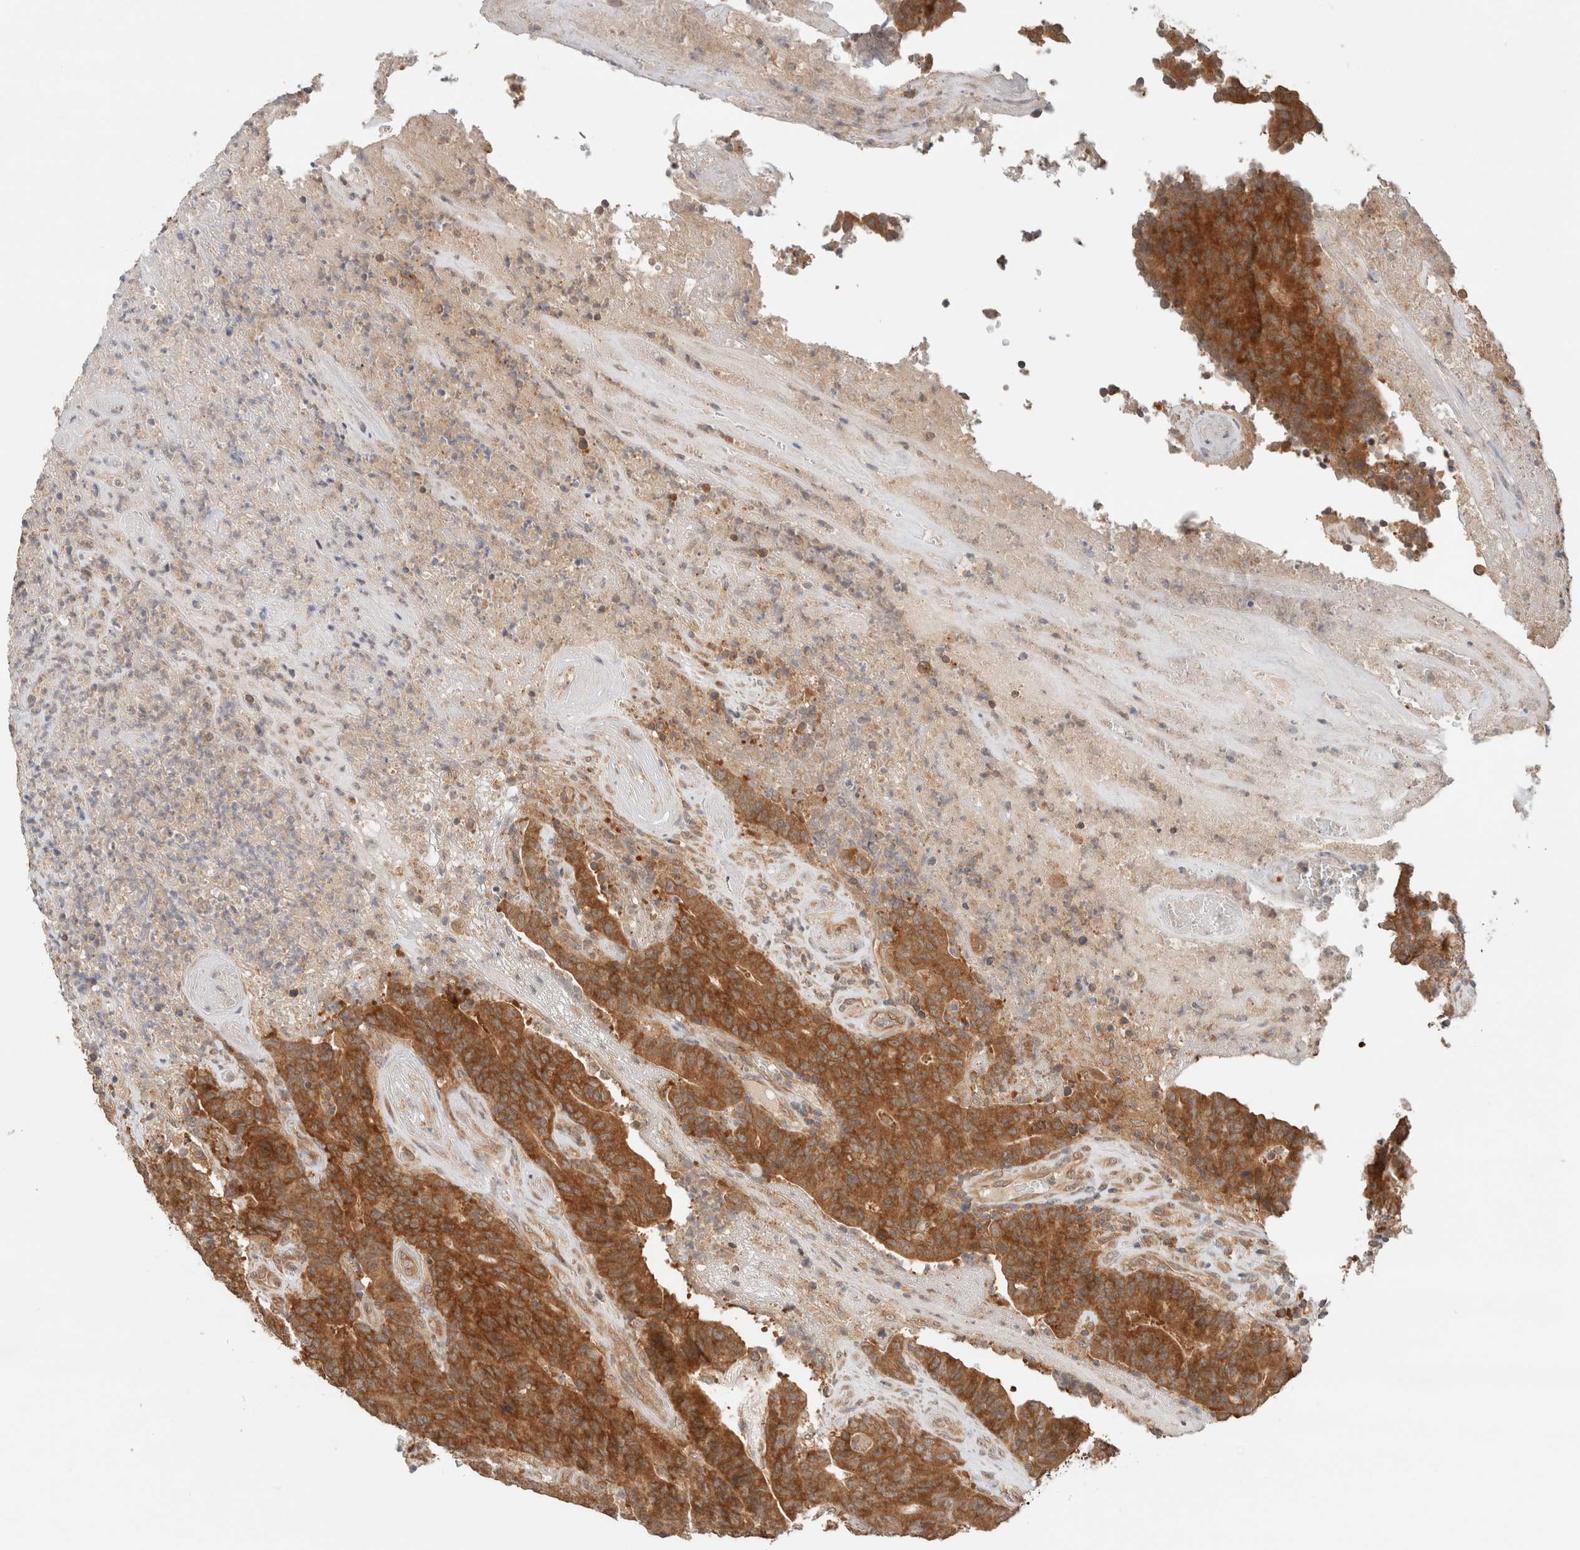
{"staining": {"intensity": "strong", "quantity": ">75%", "location": "cytoplasmic/membranous"}, "tissue": "colorectal cancer", "cell_type": "Tumor cells", "image_type": "cancer", "snomed": [{"axis": "morphology", "description": "Normal tissue, NOS"}, {"axis": "morphology", "description": "Adenocarcinoma, NOS"}, {"axis": "topography", "description": "Colon"}], "caption": "Immunohistochemistry image of neoplastic tissue: colorectal adenocarcinoma stained using IHC displays high levels of strong protein expression localized specifically in the cytoplasmic/membranous of tumor cells, appearing as a cytoplasmic/membranous brown color.", "gene": "ARFGEF2", "patient": {"sex": "female", "age": 75}}